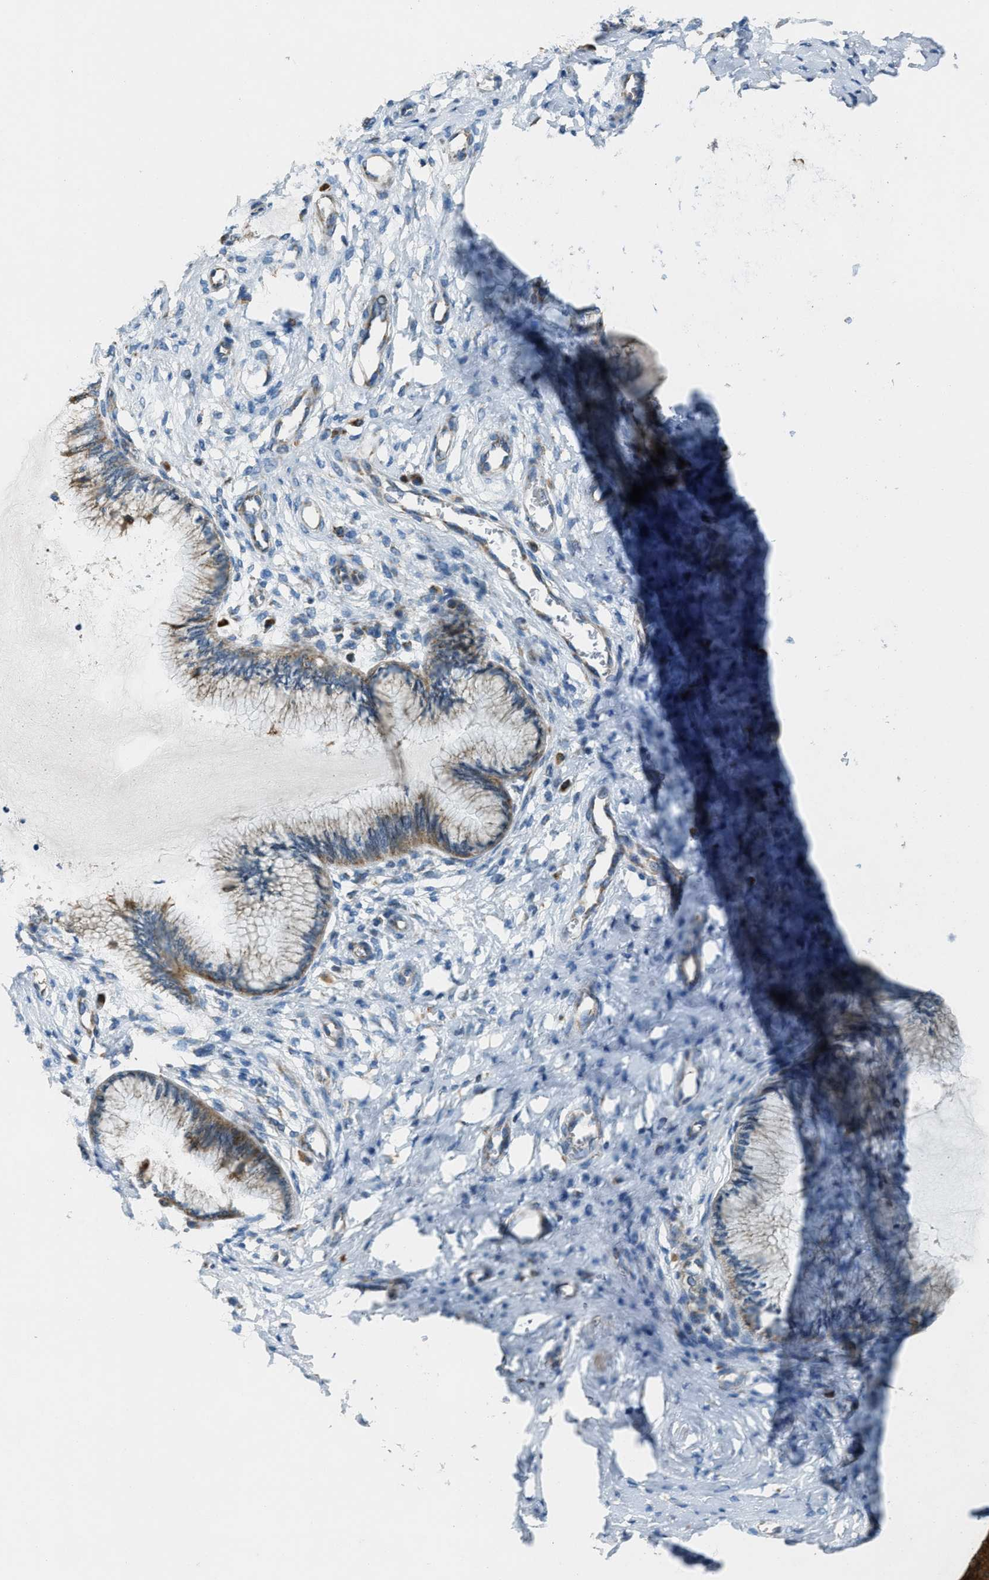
{"staining": {"intensity": "moderate", "quantity": ">75%", "location": "cytoplasmic/membranous"}, "tissue": "cervix", "cell_type": "Glandular cells", "image_type": "normal", "snomed": [{"axis": "morphology", "description": "Normal tissue, NOS"}, {"axis": "topography", "description": "Cervix"}], "caption": "Protein expression analysis of benign cervix shows moderate cytoplasmic/membranous expression in approximately >75% of glandular cells.", "gene": "SLC25A11", "patient": {"sex": "female", "age": 55}}